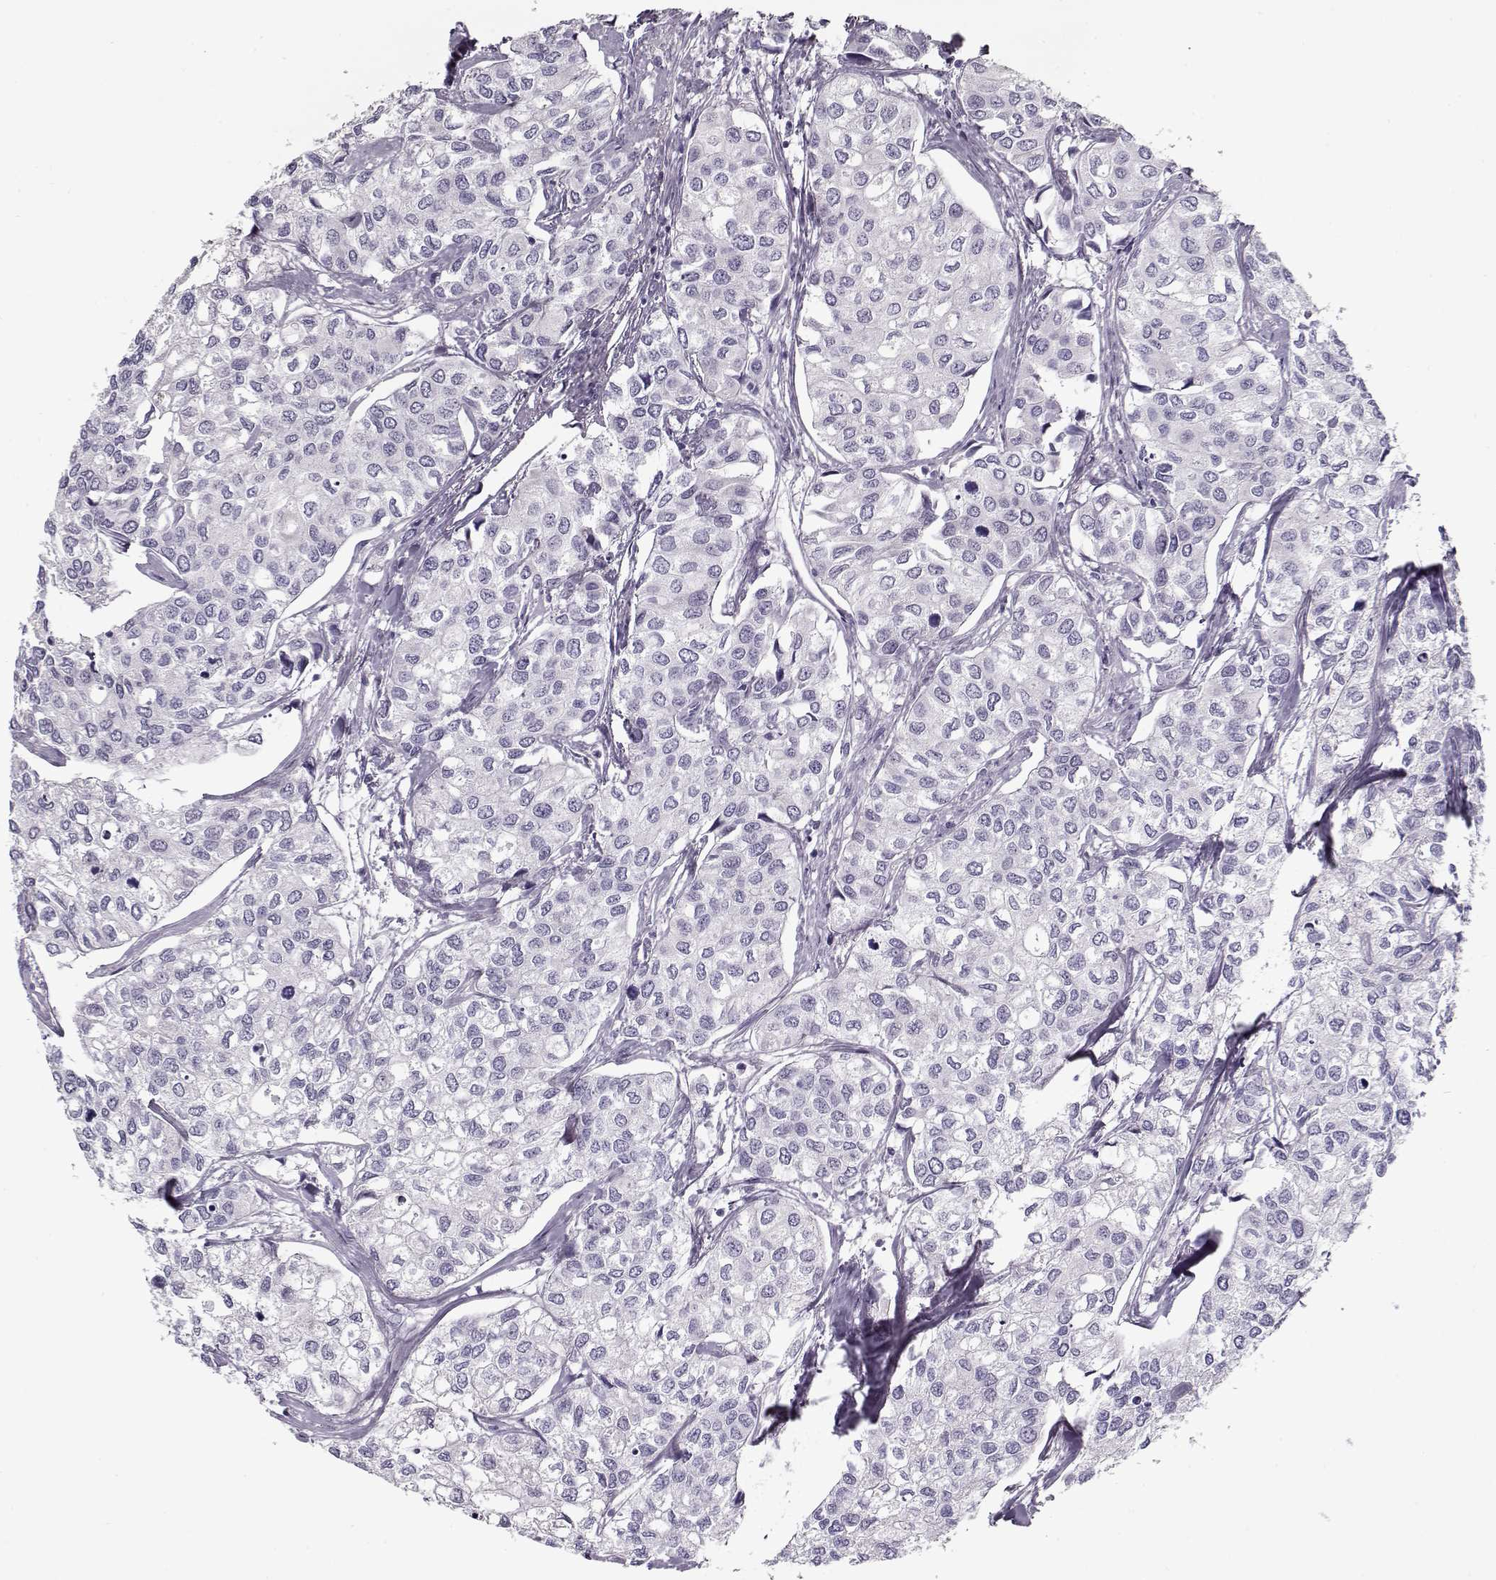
{"staining": {"intensity": "negative", "quantity": "none", "location": "none"}, "tissue": "urothelial cancer", "cell_type": "Tumor cells", "image_type": "cancer", "snomed": [{"axis": "morphology", "description": "Urothelial carcinoma, High grade"}, {"axis": "topography", "description": "Urinary bladder"}], "caption": "Protein analysis of urothelial cancer reveals no significant expression in tumor cells.", "gene": "CCDC136", "patient": {"sex": "male", "age": 73}}